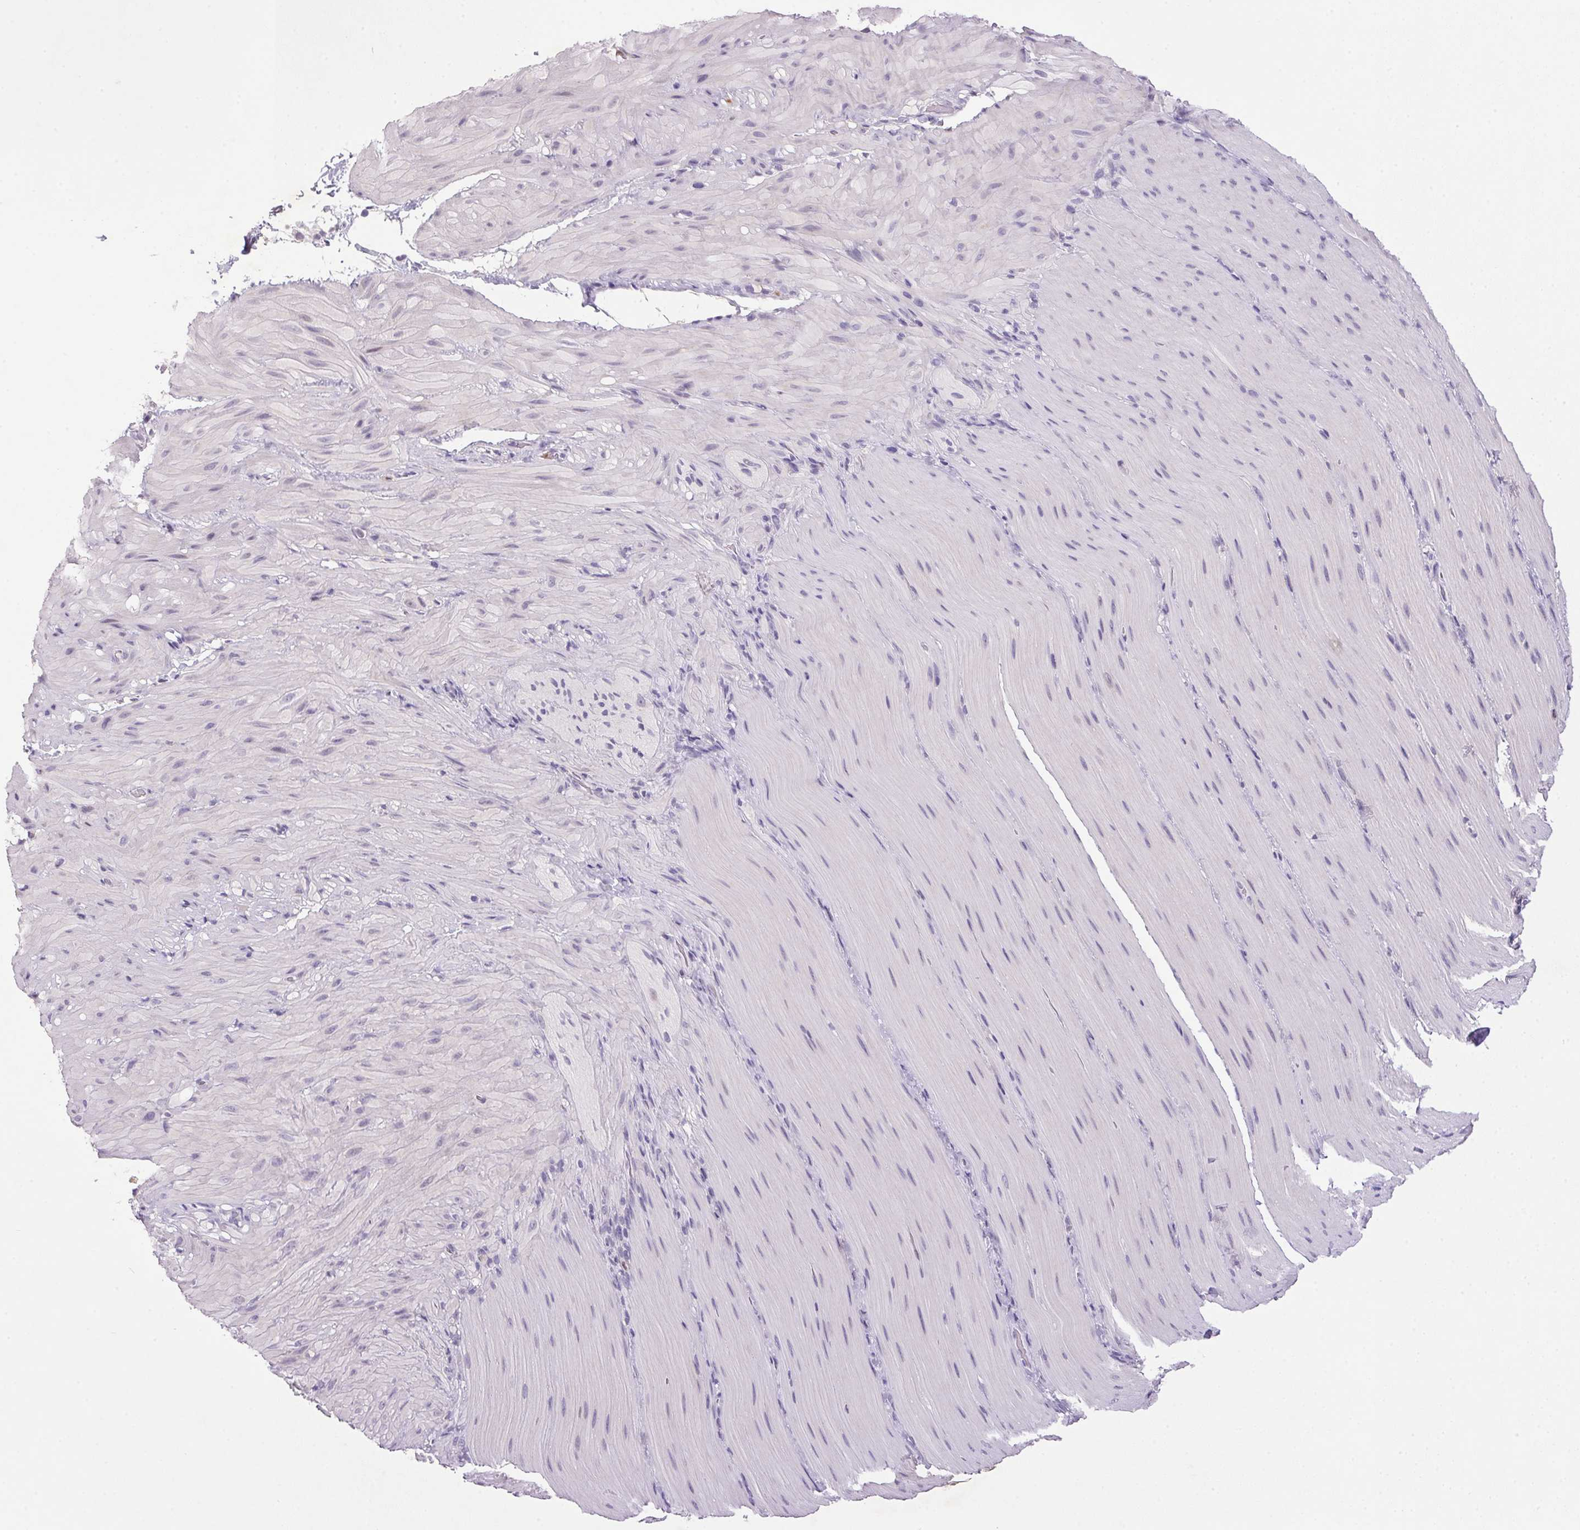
{"staining": {"intensity": "negative", "quantity": "none", "location": "none"}, "tissue": "smooth muscle", "cell_type": "Smooth muscle cells", "image_type": "normal", "snomed": [{"axis": "morphology", "description": "Normal tissue, NOS"}, {"axis": "topography", "description": "Smooth muscle"}, {"axis": "topography", "description": "Colon"}], "caption": "Immunohistochemistry image of unremarkable smooth muscle stained for a protein (brown), which demonstrates no expression in smooth muscle cells. (Stains: DAB (3,3'-diaminobenzidine) IHC with hematoxylin counter stain, Microscopy: brightfield microscopy at high magnification).", "gene": "TRDN", "patient": {"sex": "male", "age": 73}}